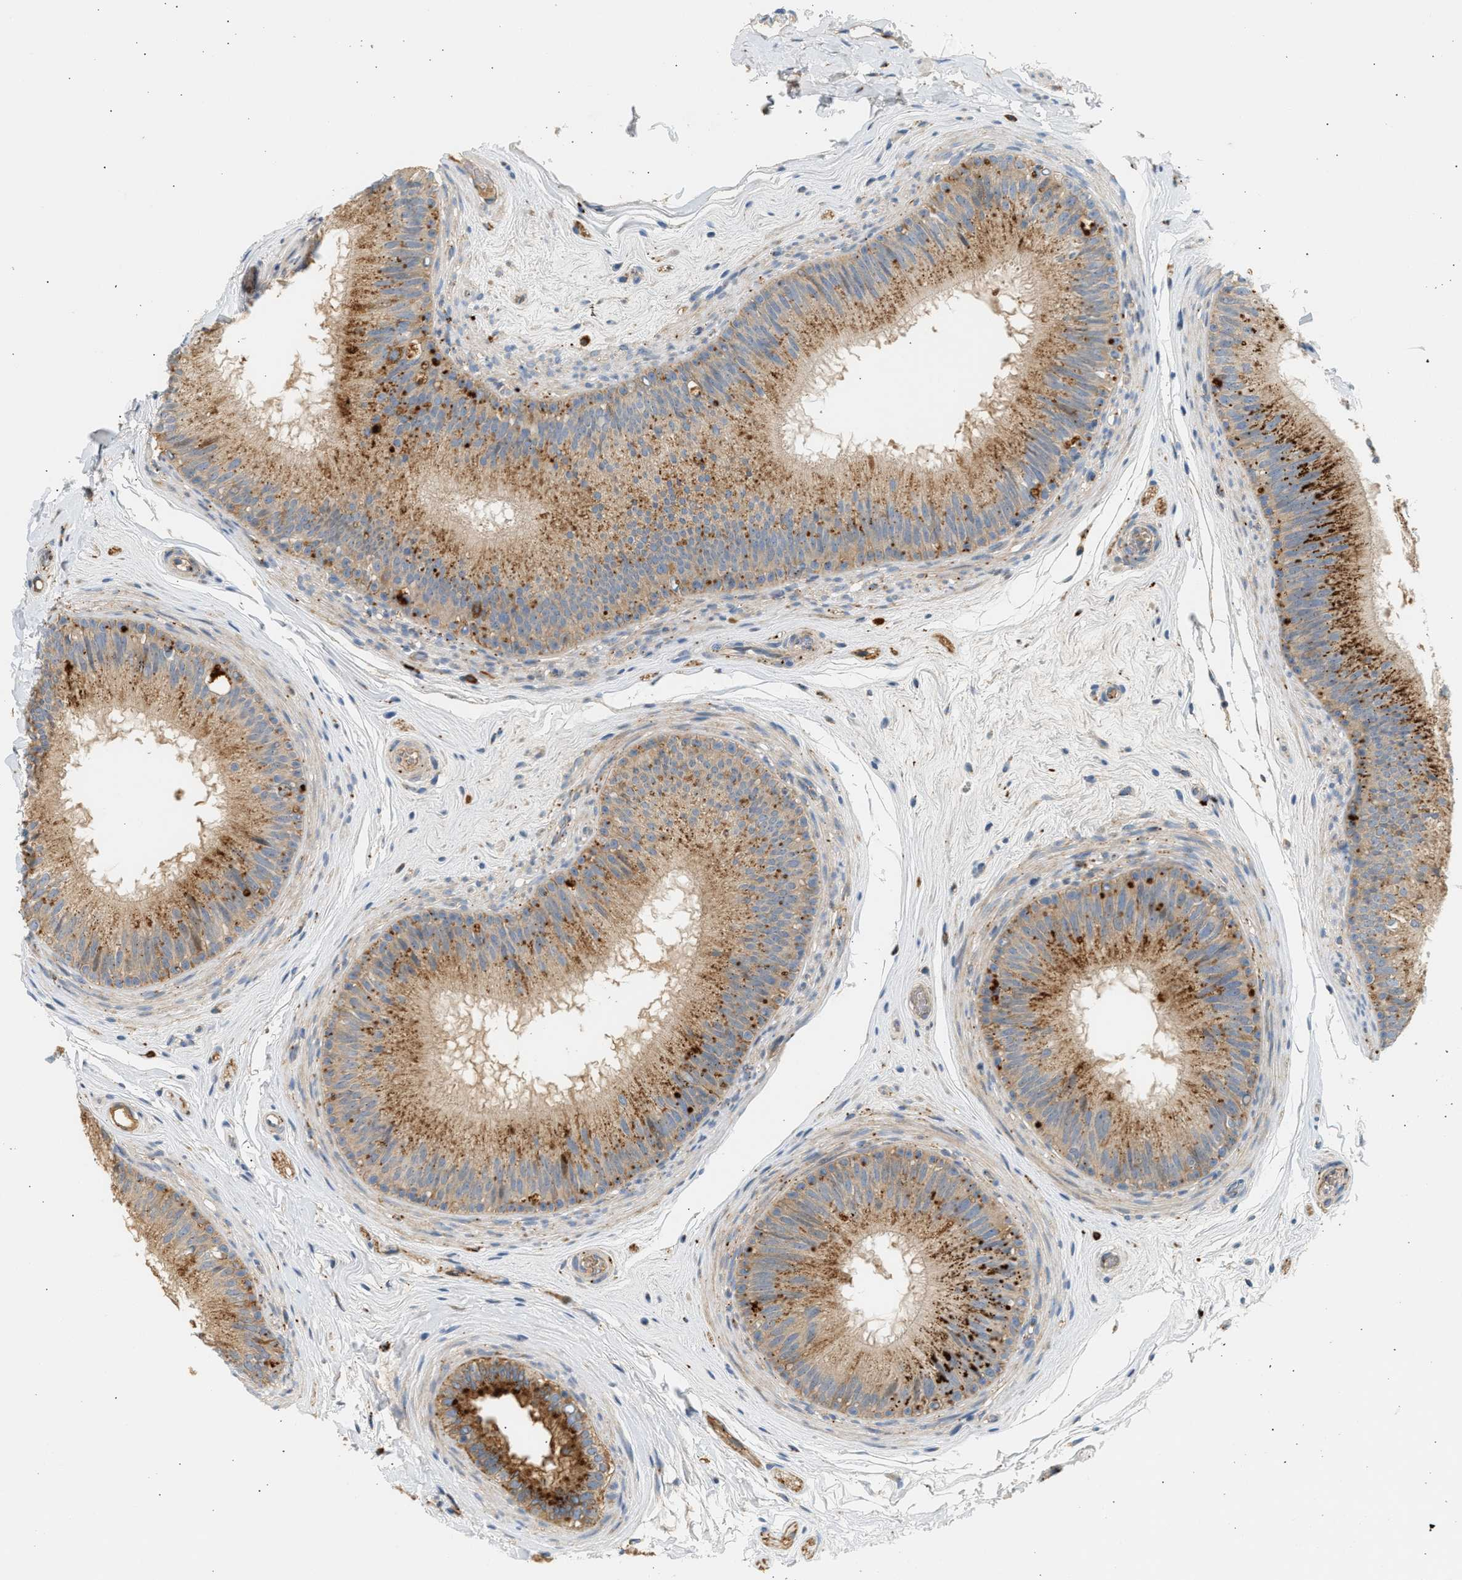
{"staining": {"intensity": "strong", "quantity": ">75%", "location": "cytoplasmic/membranous"}, "tissue": "epididymis", "cell_type": "Glandular cells", "image_type": "normal", "snomed": [{"axis": "morphology", "description": "Normal tissue, NOS"}, {"axis": "topography", "description": "Testis"}, {"axis": "topography", "description": "Epididymis"}], "caption": "Immunohistochemistry (IHC) (DAB (3,3'-diaminobenzidine)) staining of unremarkable epididymis displays strong cytoplasmic/membranous protein positivity in approximately >75% of glandular cells.", "gene": "ENTHD1", "patient": {"sex": "male", "age": 36}}